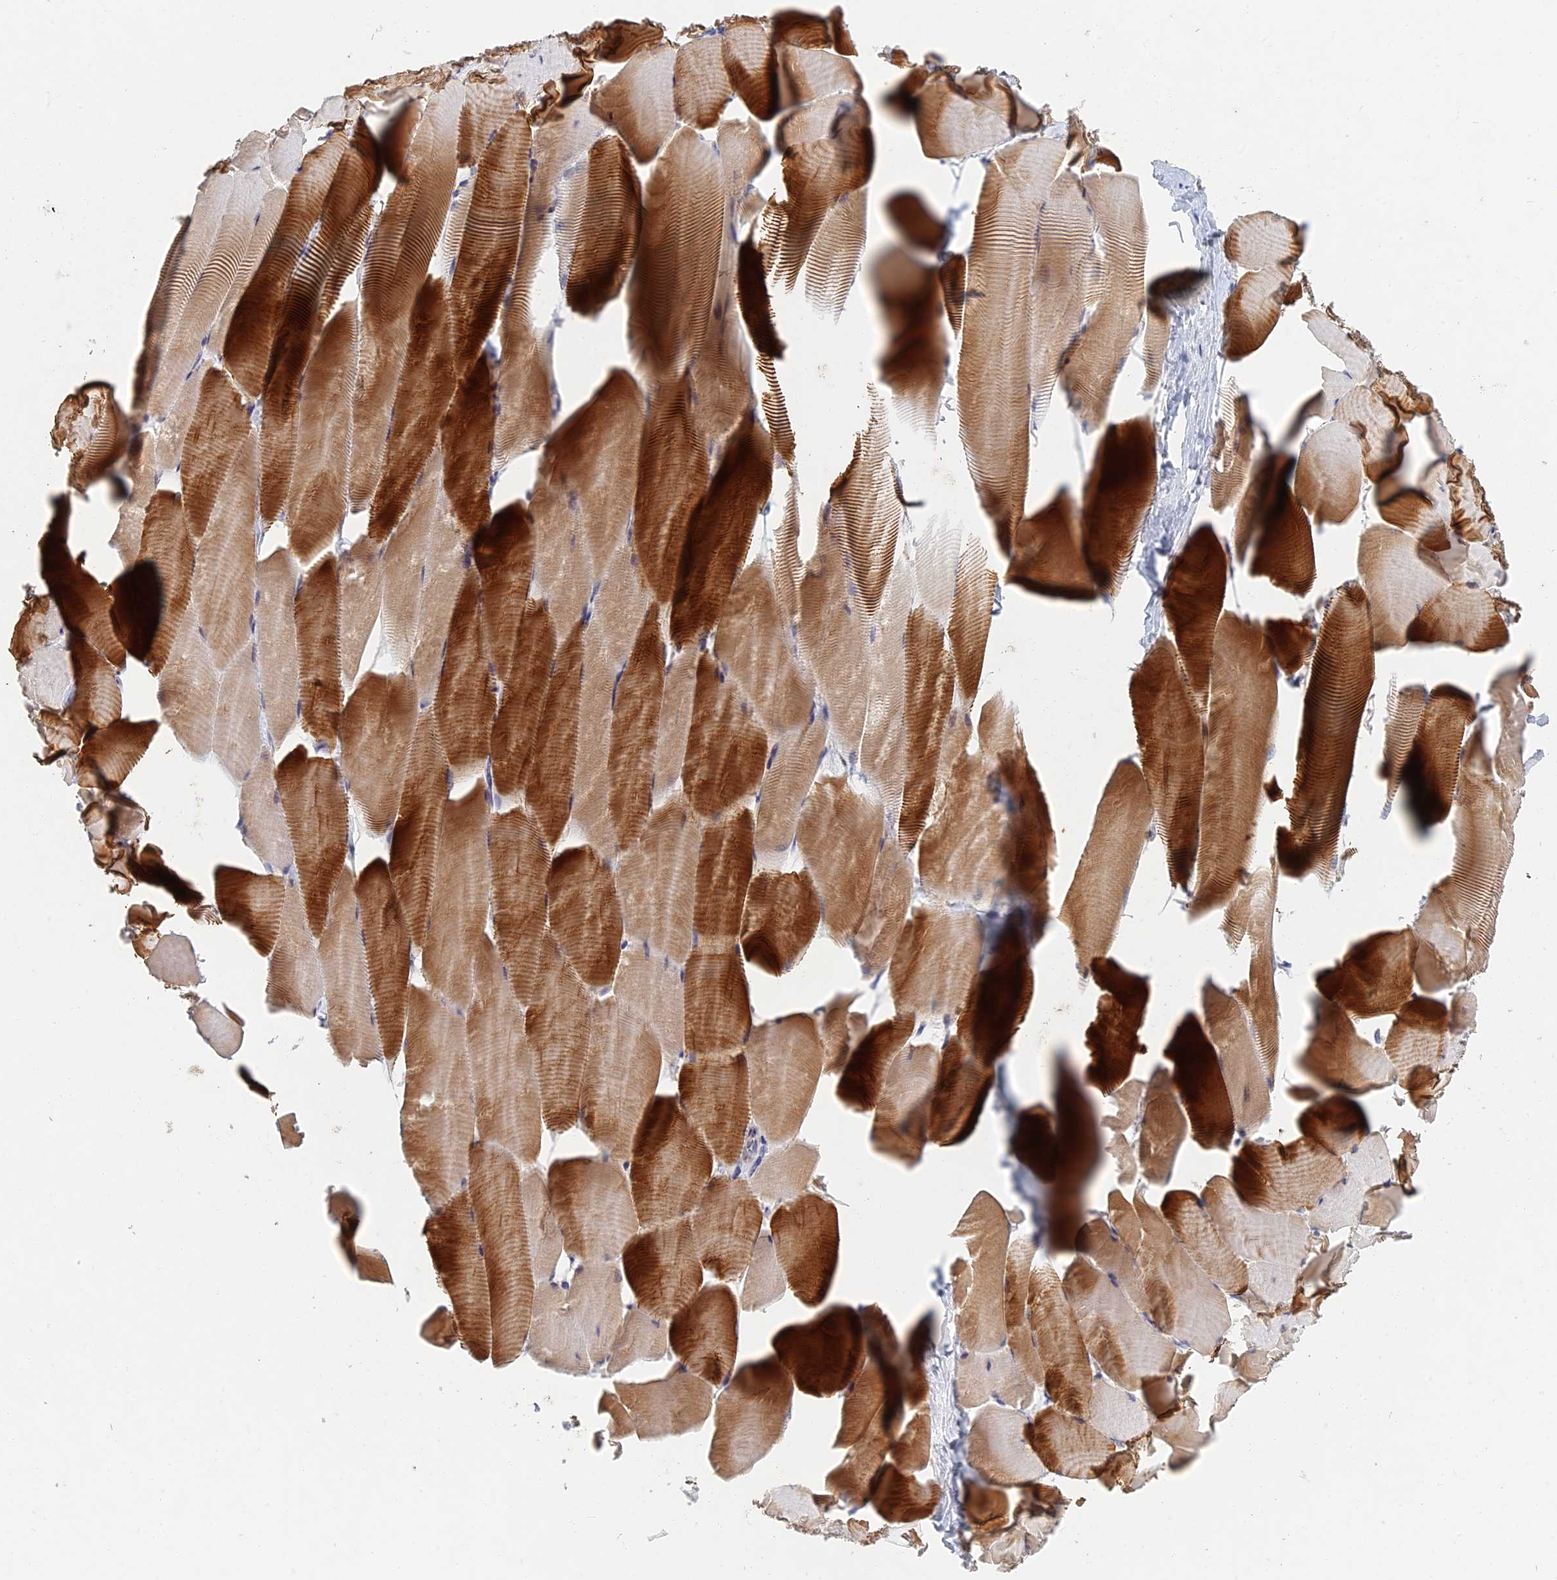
{"staining": {"intensity": "strong", "quantity": "25%-75%", "location": "cytoplasmic/membranous"}, "tissue": "skeletal muscle", "cell_type": "Myocytes", "image_type": "normal", "snomed": [{"axis": "morphology", "description": "Normal tissue, NOS"}, {"axis": "topography", "description": "Skeletal muscle"}], "caption": "Immunohistochemical staining of unremarkable human skeletal muscle reveals high levels of strong cytoplasmic/membranous staining in approximately 25%-75% of myocytes.", "gene": "GNA15", "patient": {"sex": "male", "age": 25}}